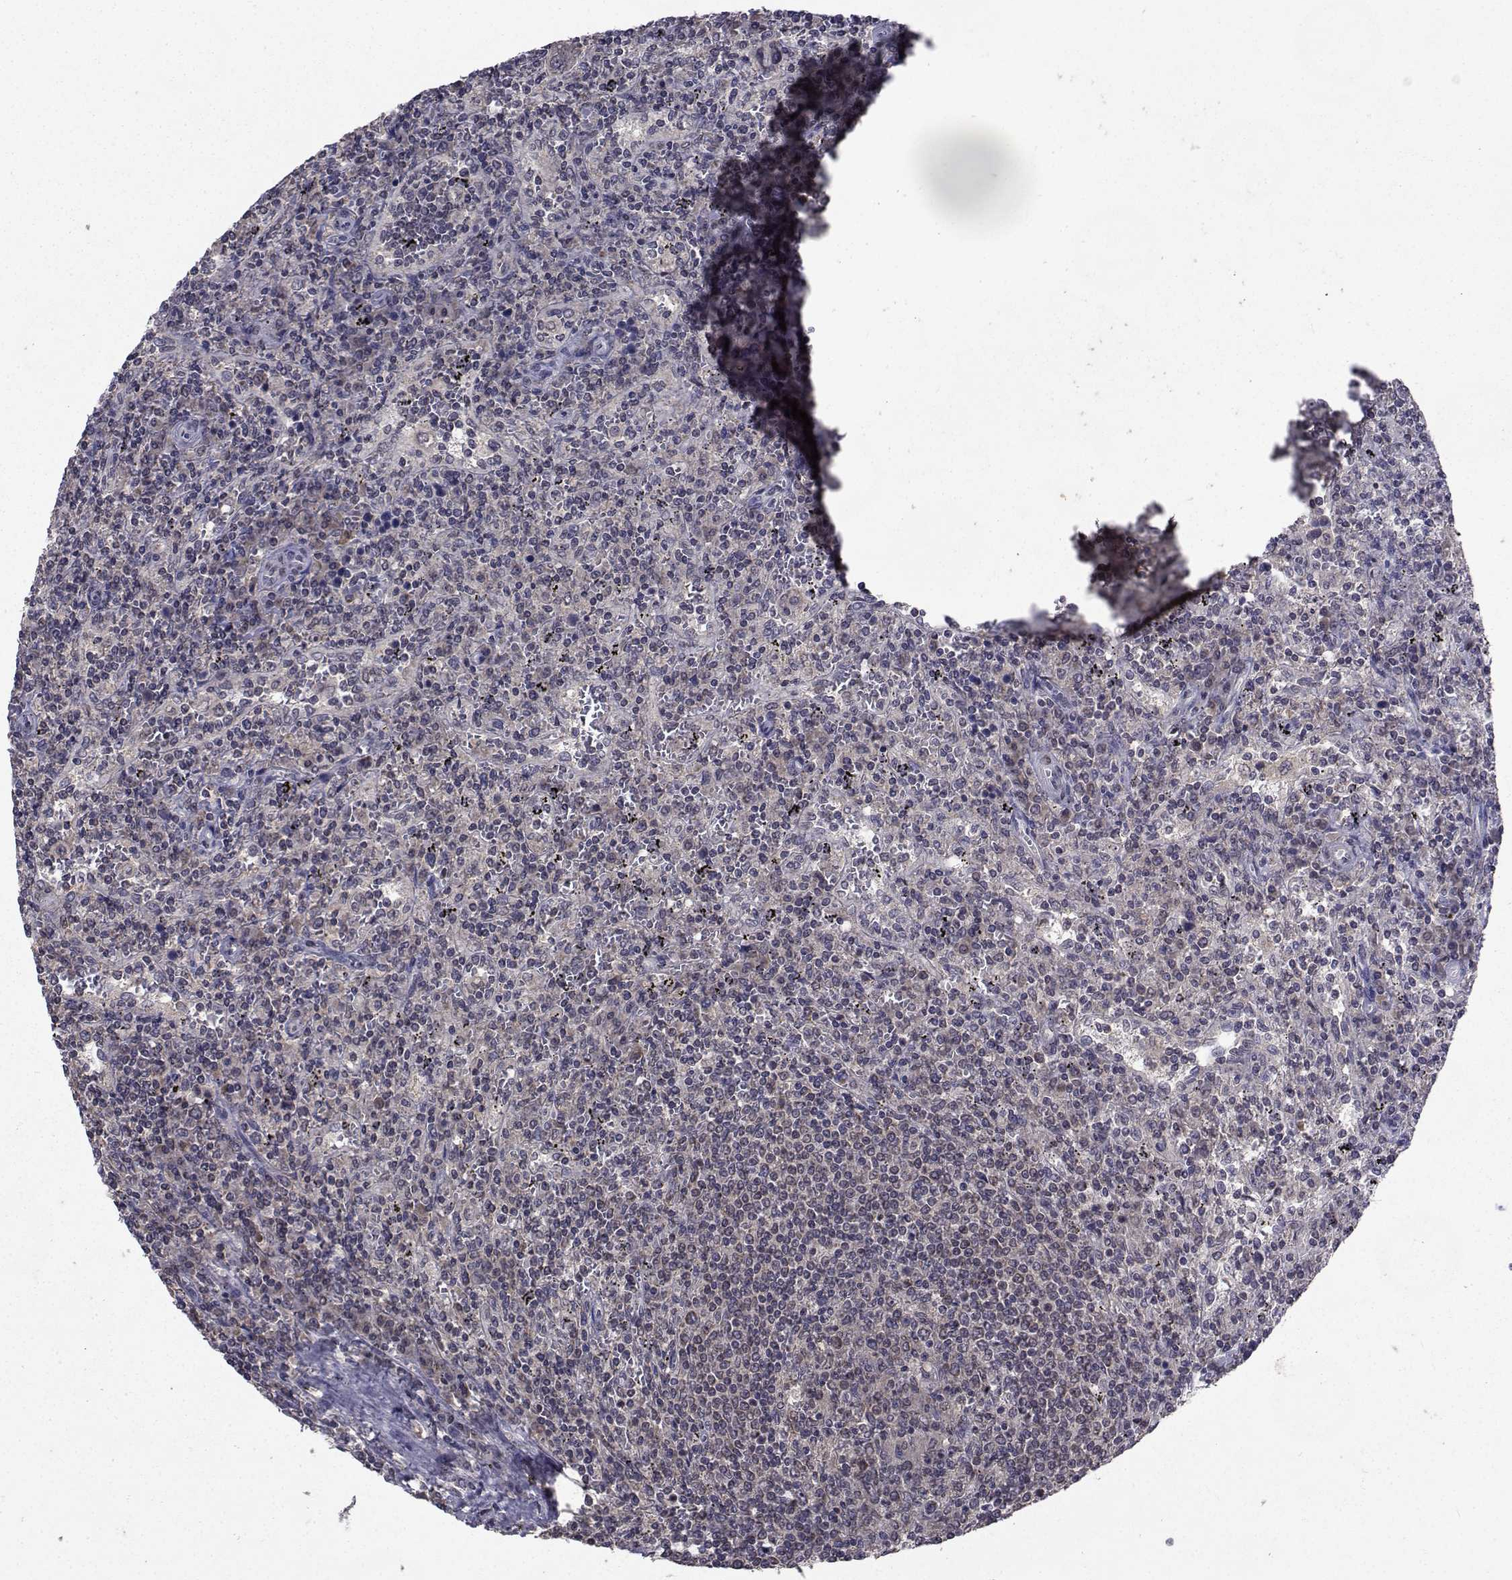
{"staining": {"intensity": "negative", "quantity": "none", "location": "none"}, "tissue": "lymphoma", "cell_type": "Tumor cells", "image_type": "cancer", "snomed": [{"axis": "morphology", "description": "Malignant lymphoma, non-Hodgkin's type, Low grade"}, {"axis": "topography", "description": "Spleen"}], "caption": "Tumor cells show no significant protein expression in malignant lymphoma, non-Hodgkin's type (low-grade).", "gene": "CYP2S1", "patient": {"sex": "male", "age": 62}}